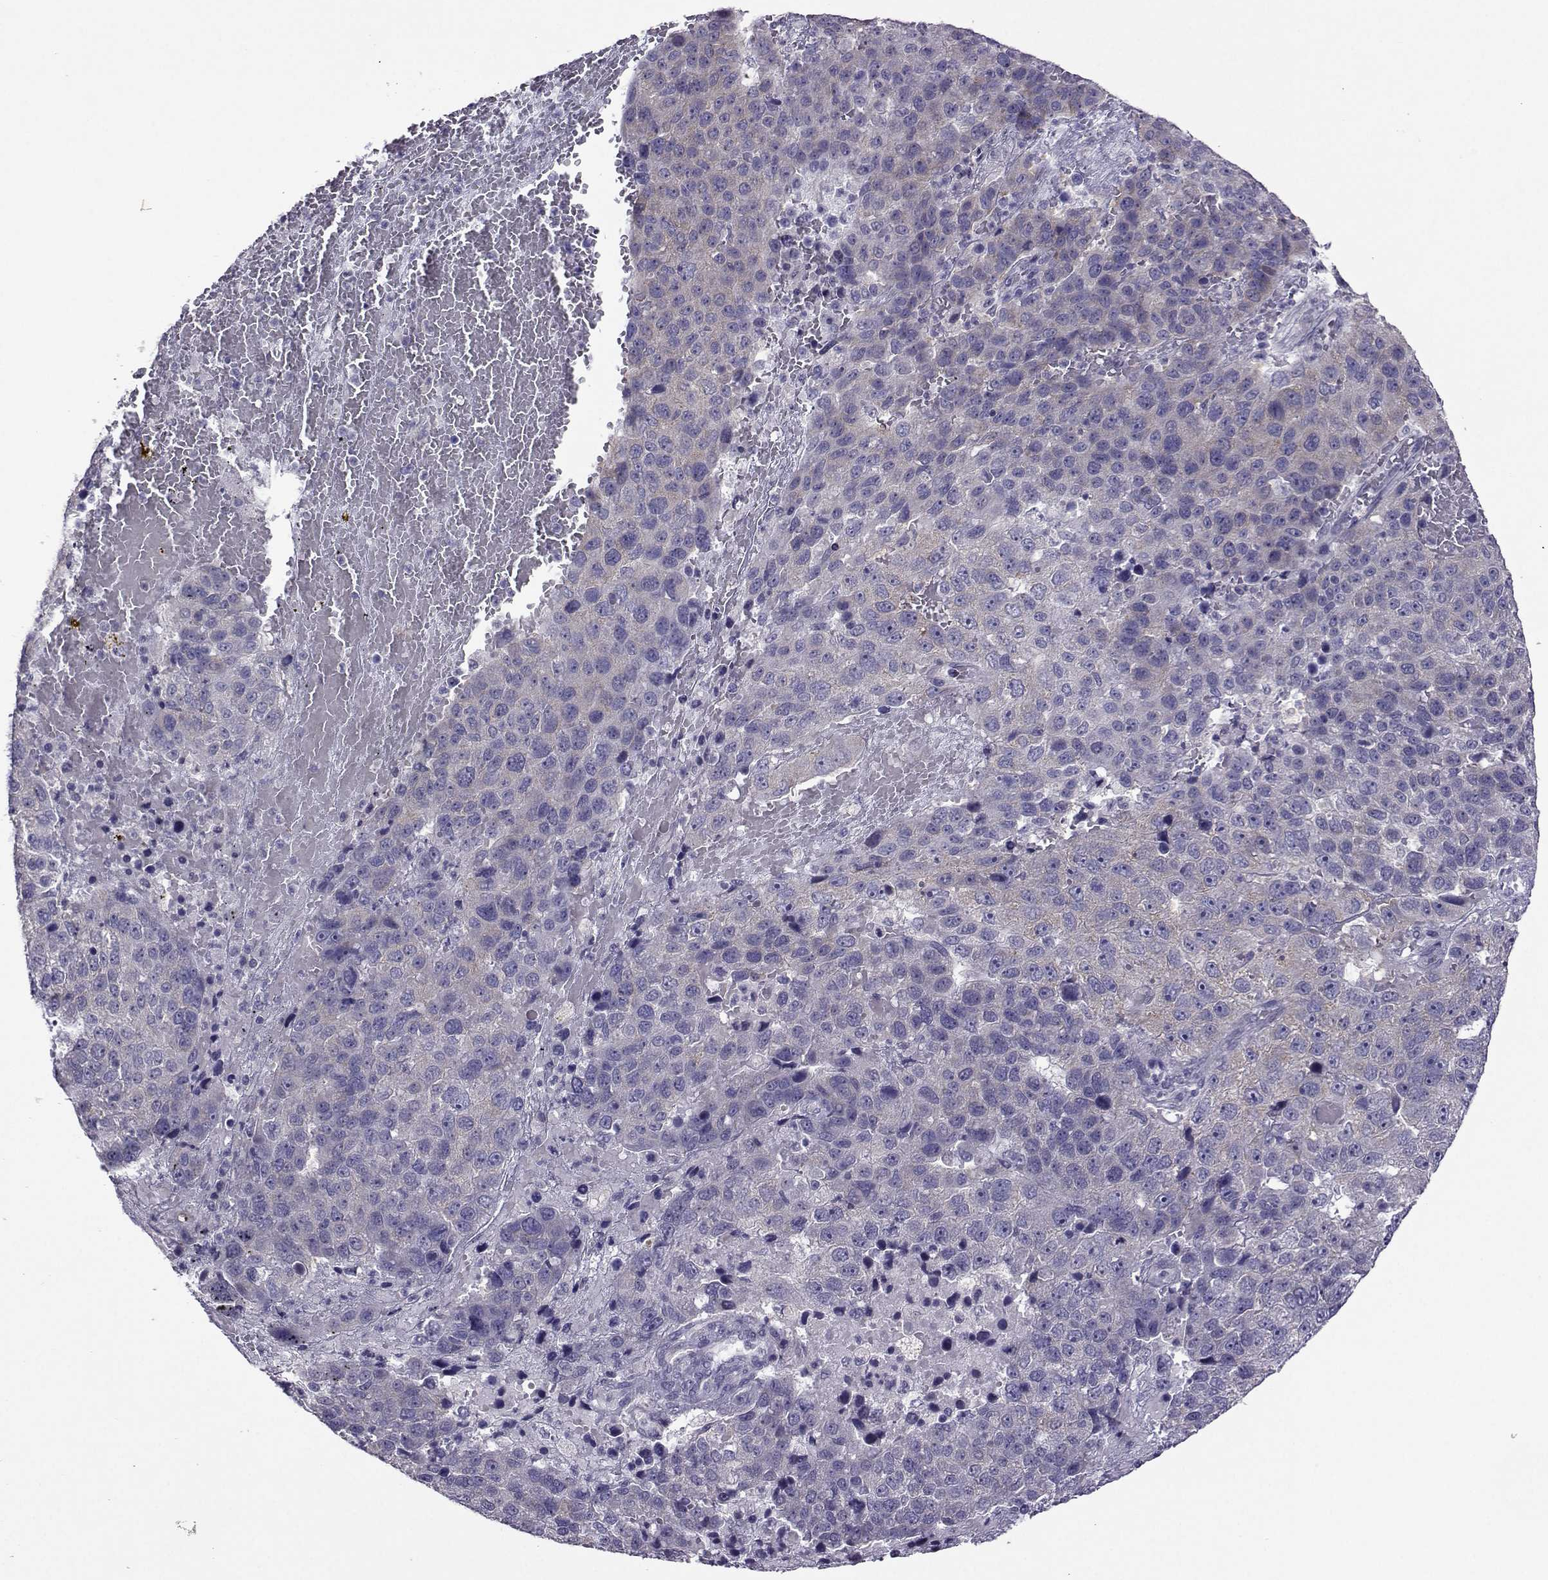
{"staining": {"intensity": "negative", "quantity": "none", "location": "none"}, "tissue": "pancreatic cancer", "cell_type": "Tumor cells", "image_type": "cancer", "snomed": [{"axis": "morphology", "description": "Adenocarcinoma, NOS"}, {"axis": "topography", "description": "Pancreas"}], "caption": "Tumor cells show no significant protein expression in pancreatic adenocarcinoma.", "gene": "DDX20", "patient": {"sex": "female", "age": 61}}